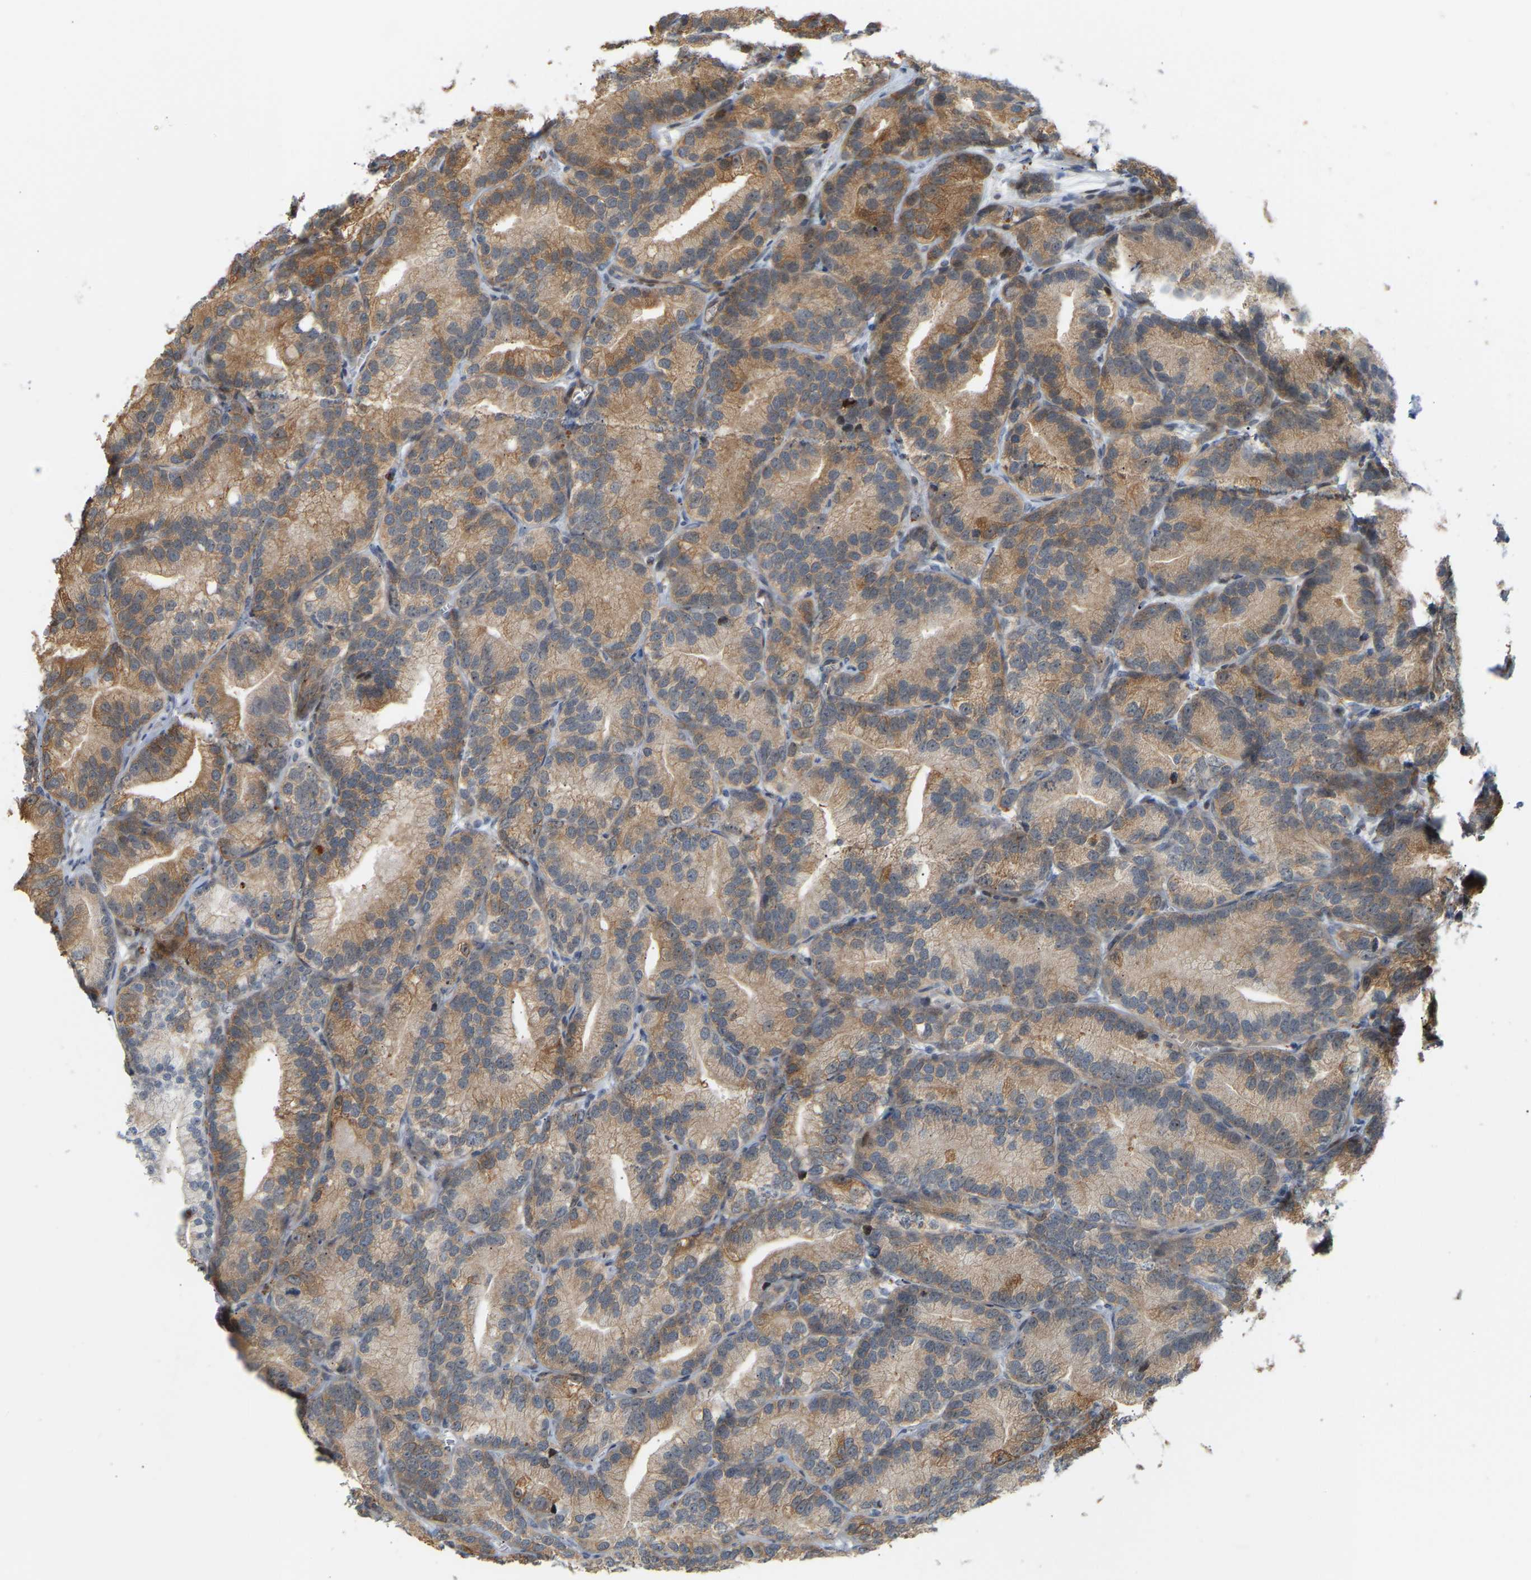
{"staining": {"intensity": "moderate", "quantity": ">75%", "location": "cytoplasmic/membranous"}, "tissue": "prostate cancer", "cell_type": "Tumor cells", "image_type": "cancer", "snomed": [{"axis": "morphology", "description": "Adenocarcinoma, Low grade"}, {"axis": "topography", "description": "Prostate"}], "caption": "Protein staining of prostate cancer tissue displays moderate cytoplasmic/membranous expression in about >75% of tumor cells. (DAB (3,3'-diaminobenzidine) IHC, brown staining for protein, blue staining for nuclei).", "gene": "POGLUT2", "patient": {"sex": "male", "age": 89}}